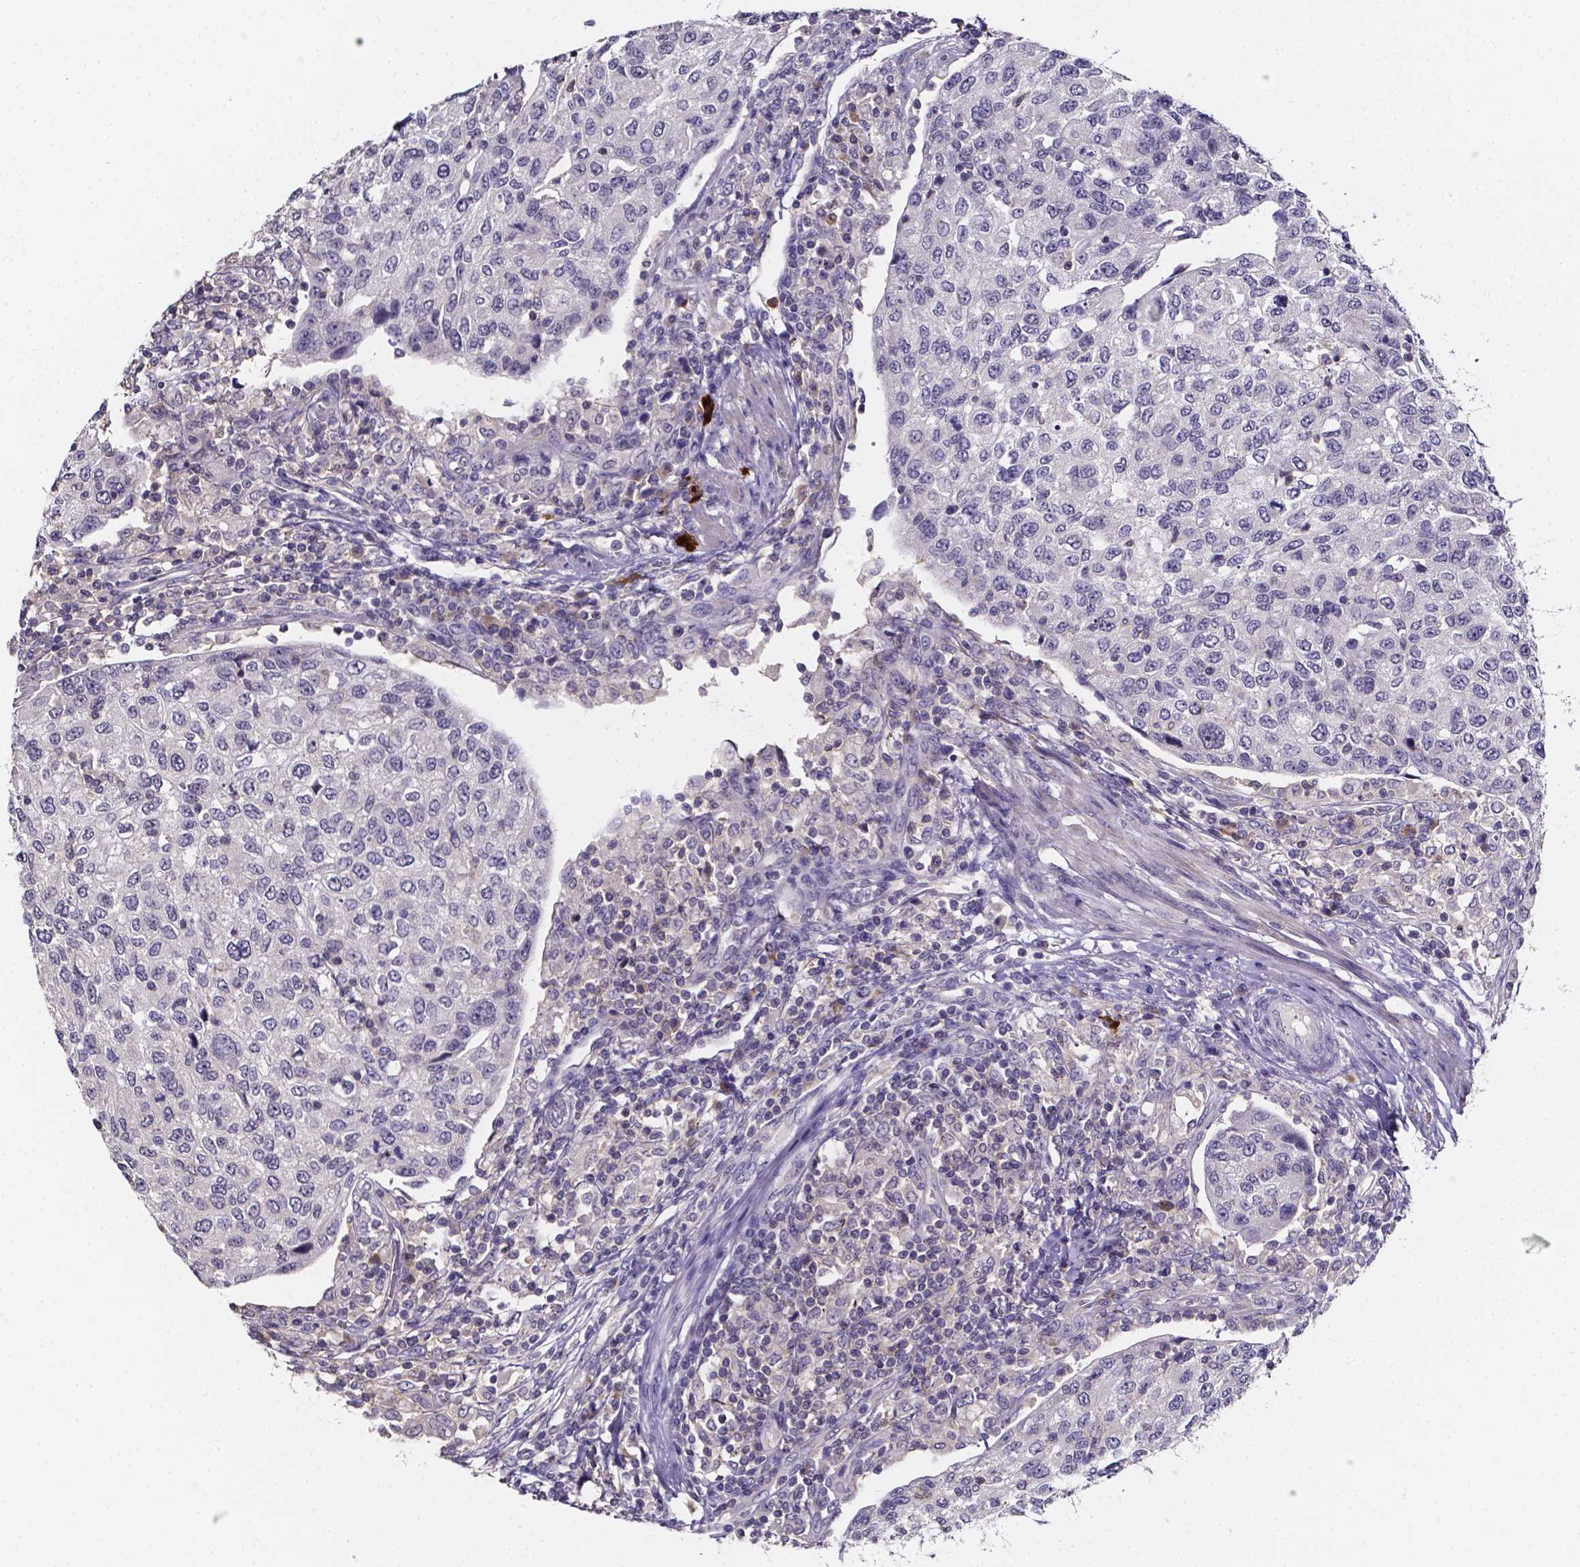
{"staining": {"intensity": "negative", "quantity": "none", "location": "none"}, "tissue": "urothelial cancer", "cell_type": "Tumor cells", "image_type": "cancer", "snomed": [{"axis": "morphology", "description": "Urothelial carcinoma, High grade"}, {"axis": "topography", "description": "Urinary bladder"}], "caption": "The photomicrograph shows no significant expression in tumor cells of urothelial carcinoma (high-grade). Nuclei are stained in blue.", "gene": "SPOCD1", "patient": {"sex": "female", "age": 78}}